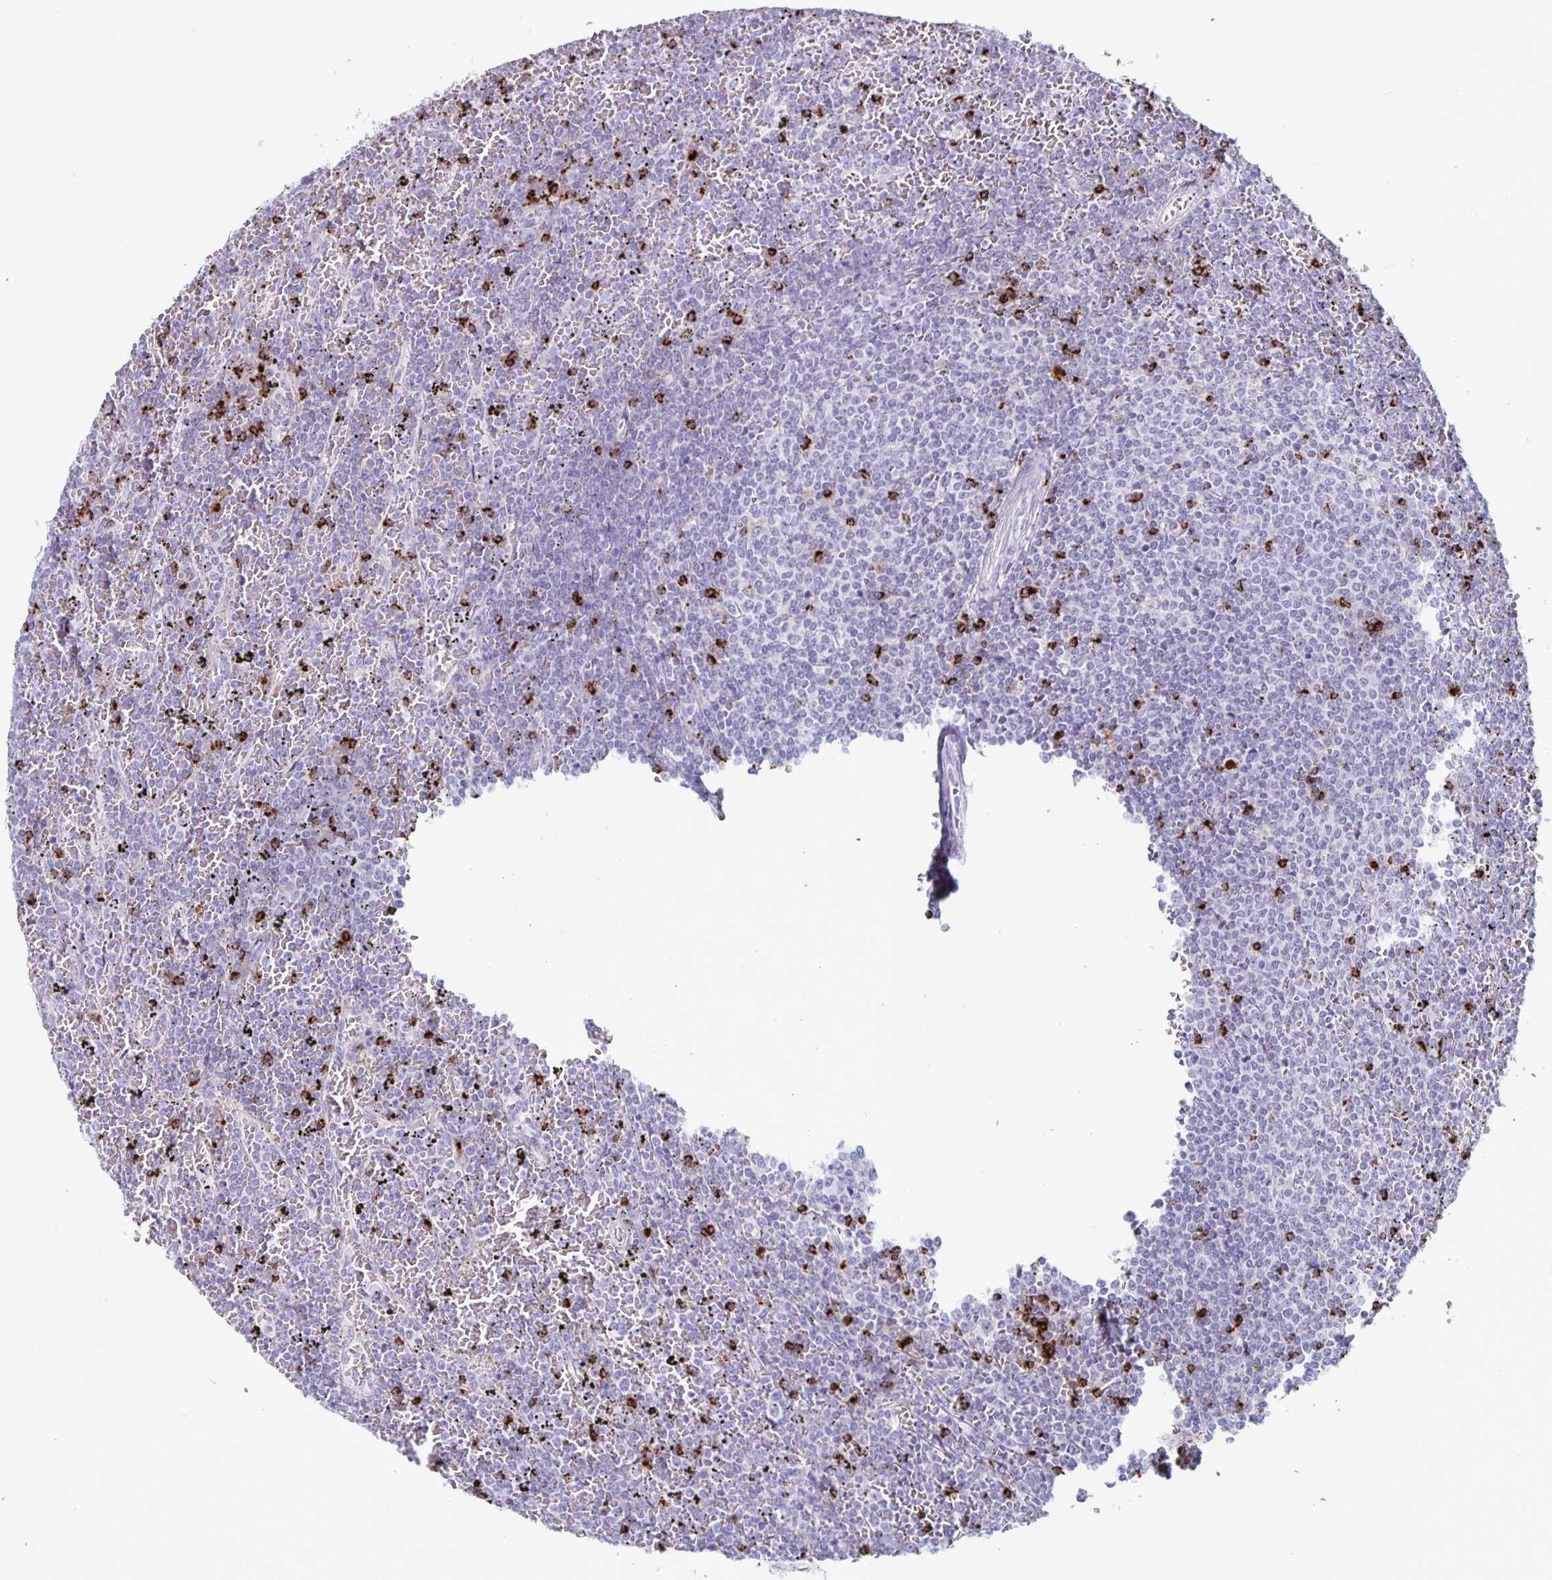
{"staining": {"intensity": "negative", "quantity": "none", "location": "none"}, "tissue": "lymphoma", "cell_type": "Tumor cells", "image_type": "cancer", "snomed": [{"axis": "morphology", "description": "Malignant lymphoma, non-Hodgkin's type, Low grade"}, {"axis": "topography", "description": "Spleen"}], "caption": "Protein analysis of malignant lymphoma, non-Hodgkin's type (low-grade) reveals no significant staining in tumor cells.", "gene": "GZMK", "patient": {"sex": "female", "age": 77}}